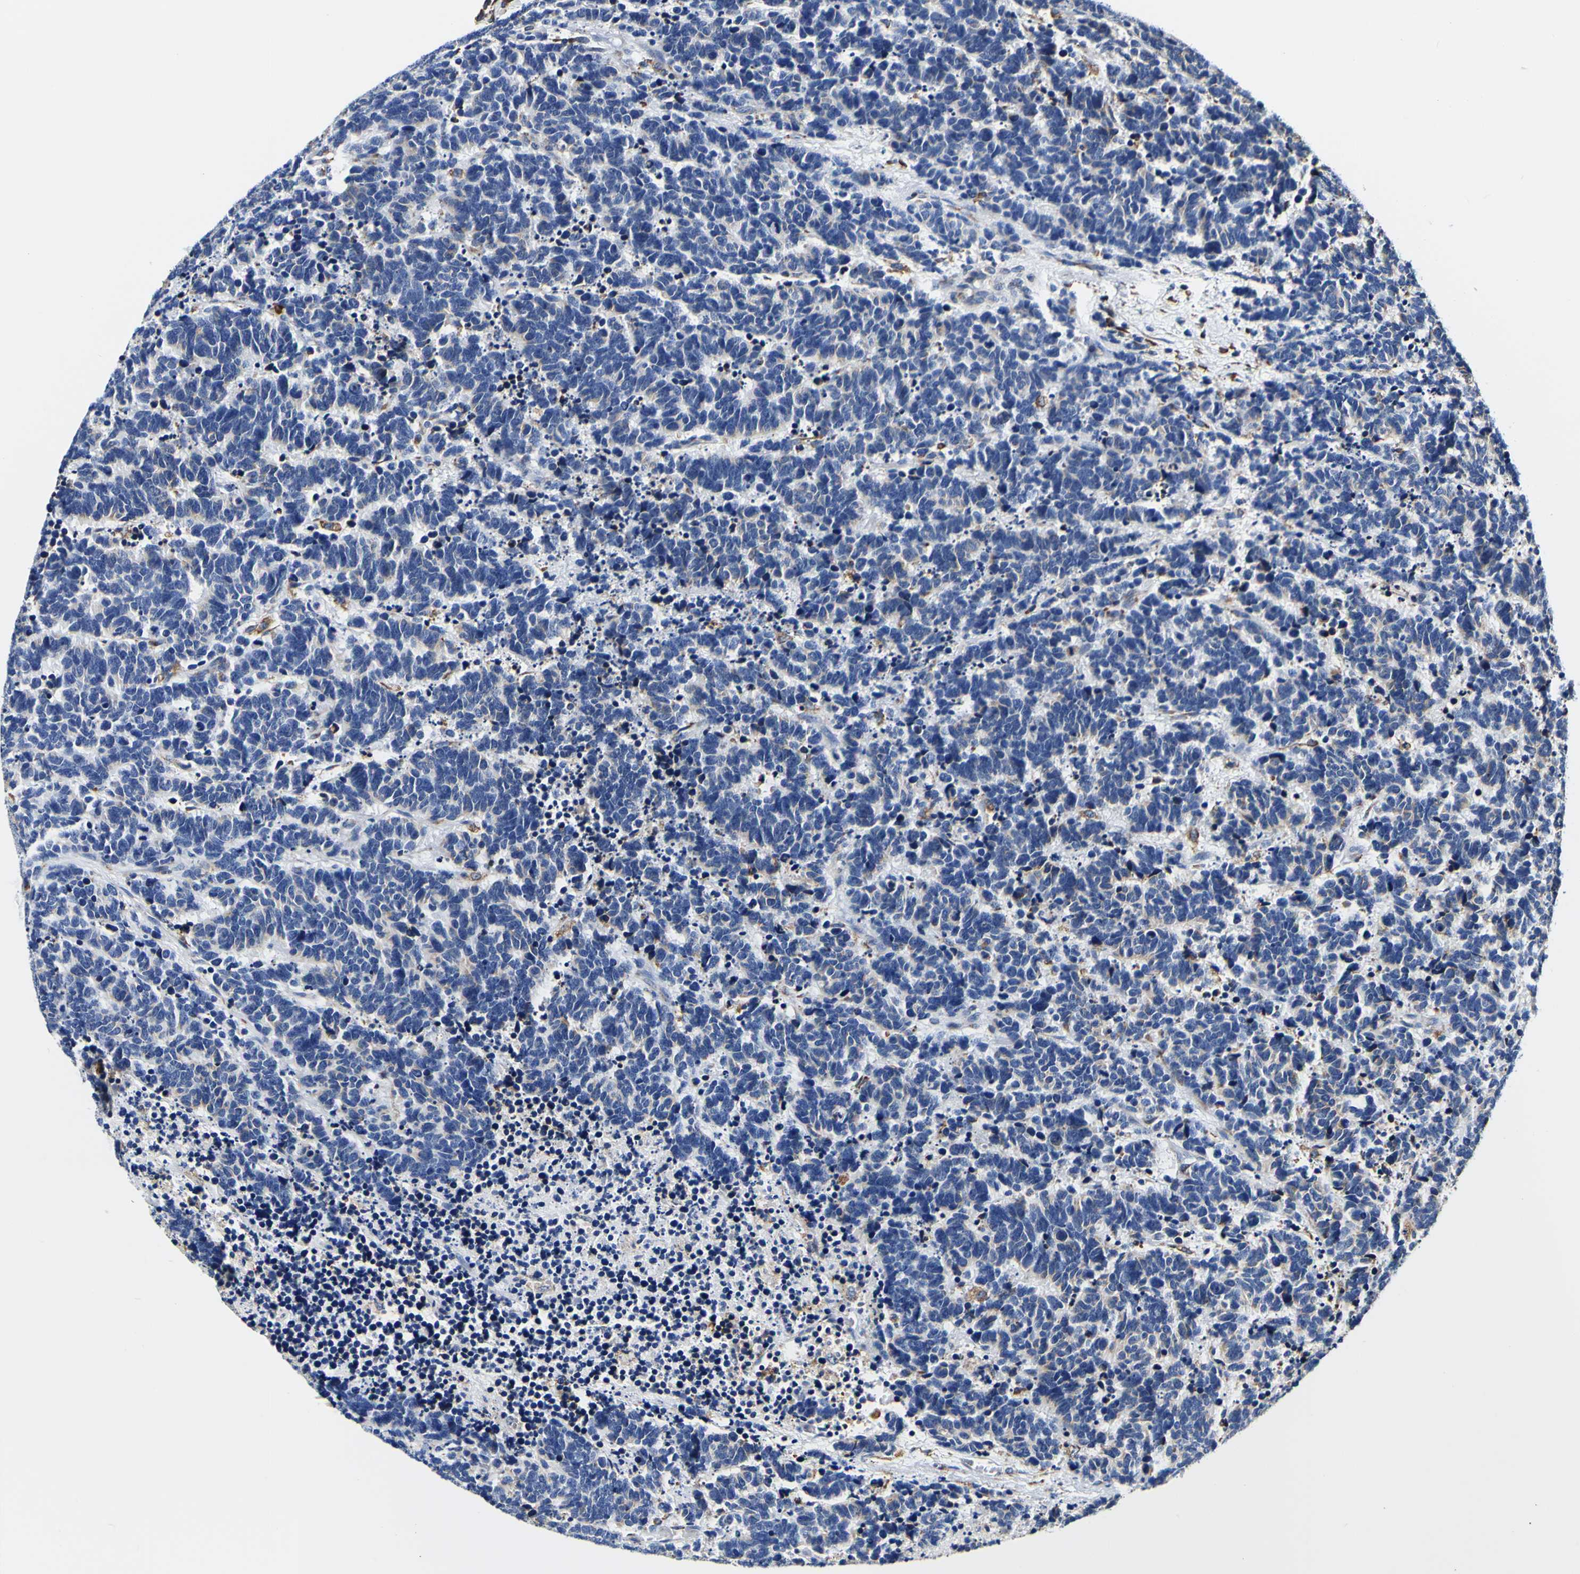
{"staining": {"intensity": "negative", "quantity": "none", "location": "none"}, "tissue": "carcinoid", "cell_type": "Tumor cells", "image_type": "cancer", "snomed": [{"axis": "morphology", "description": "Carcinoma, NOS"}, {"axis": "morphology", "description": "Carcinoid, malignant, NOS"}, {"axis": "topography", "description": "Urinary bladder"}], "caption": "An immunohistochemistry (IHC) photomicrograph of carcinoid (malignant) is shown. There is no staining in tumor cells of carcinoid (malignant). (DAB immunohistochemistry (IHC), high magnification).", "gene": "P4HB", "patient": {"sex": "male", "age": 57}}